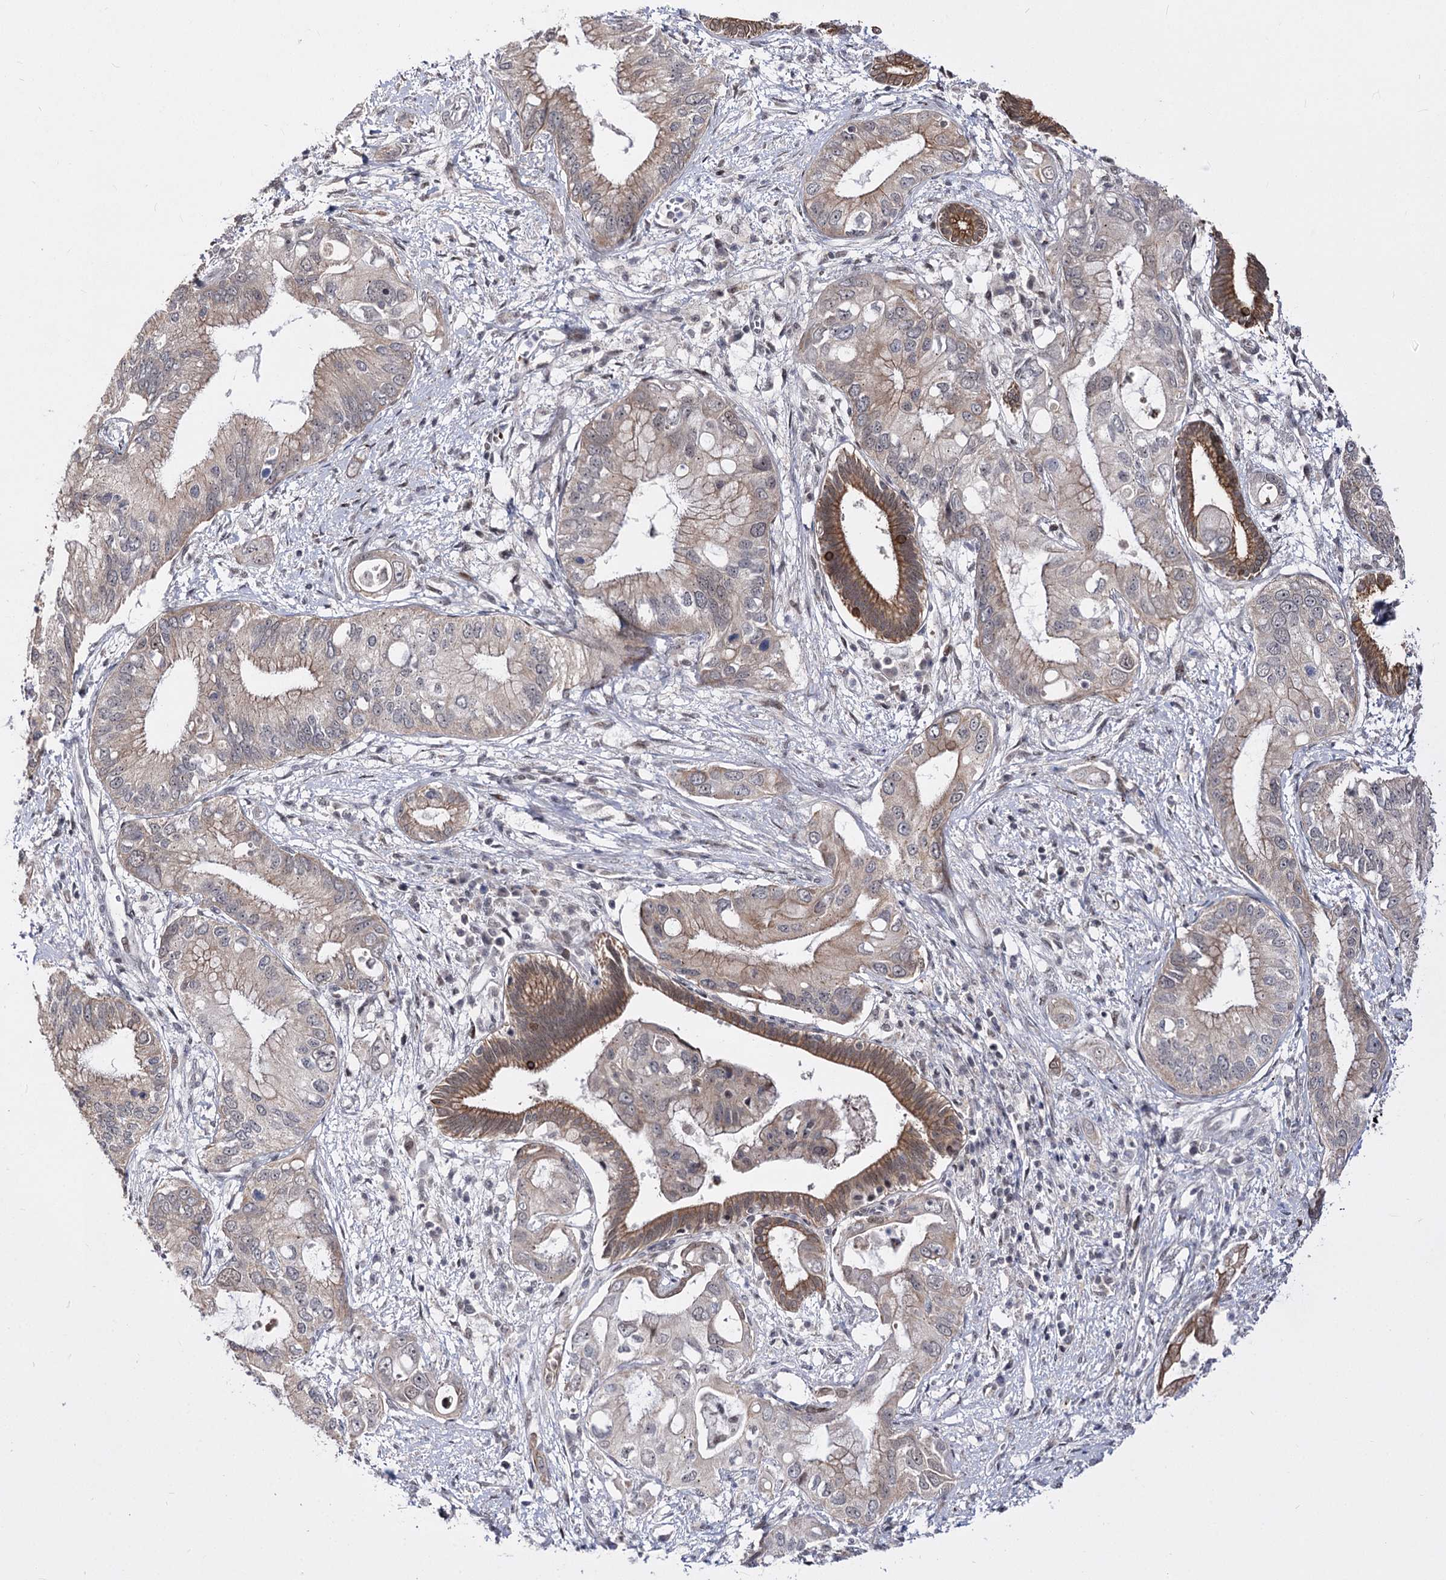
{"staining": {"intensity": "weak", "quantity": "25%-75%", "location": "cytoplasmic/membranous"}, "tissue": "pancreatic cancer", "cell_type": "Tumor cells", "image_type": "cancer", "snomed": [{"axis": "morphology", "description": "Inflammation, NOS"}, {"axis": "morphology", "description": "Adenocarcinoma, NOS"}, {"axis": "topography", "description": "Pancreas"}], "caption": "Brown immunohistochemical staining in adenocarcinoma (pancreatic) exhibits weak cytoplasmic/membranous positivity in approximately 25%-75% of tumor cells.", "gene": "STOX1", "patient": {"sex": "female", "age": 56}}